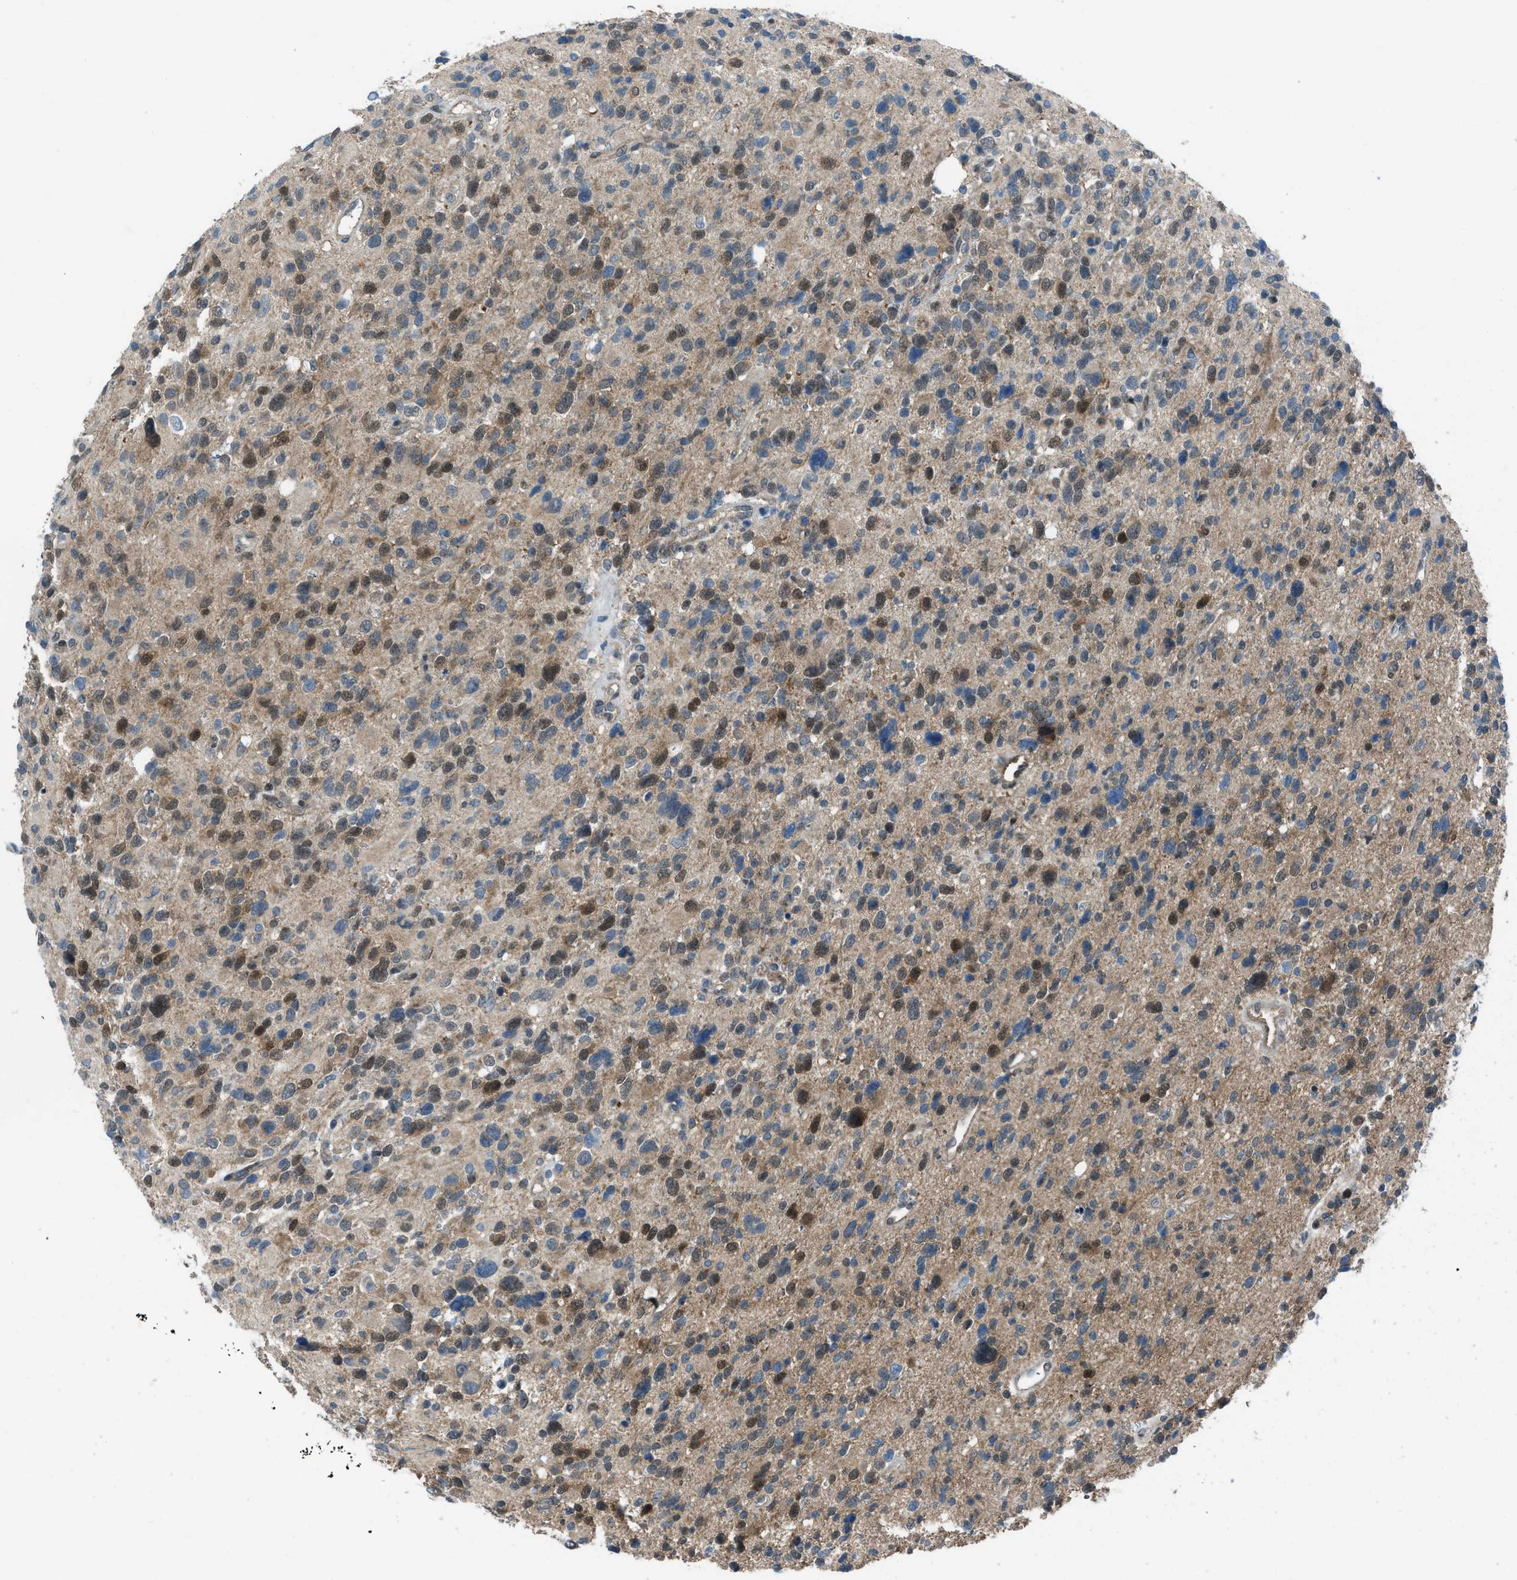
{"staining": {"intensity": "moderate", "quantity": "25%-75%", "location": "cytoplasmic/membranous,nuclear"}, "tissue": "glioma", "cell_type": "Tumor cells", "image_type": "cancer", "snomed": [{"axis": "morphology", "description": "Glioma, malignant, High grade"}, {"axis": "topography", "description": "Brain"}], "caption": "The micrograph shows staining of glioma, revealing moderate cytoplasmic/membranous and nuclear protein expression (brown color) within tumor cells.", "gene": "PRKN", "patient": {"sex": "male", "age": 48}}